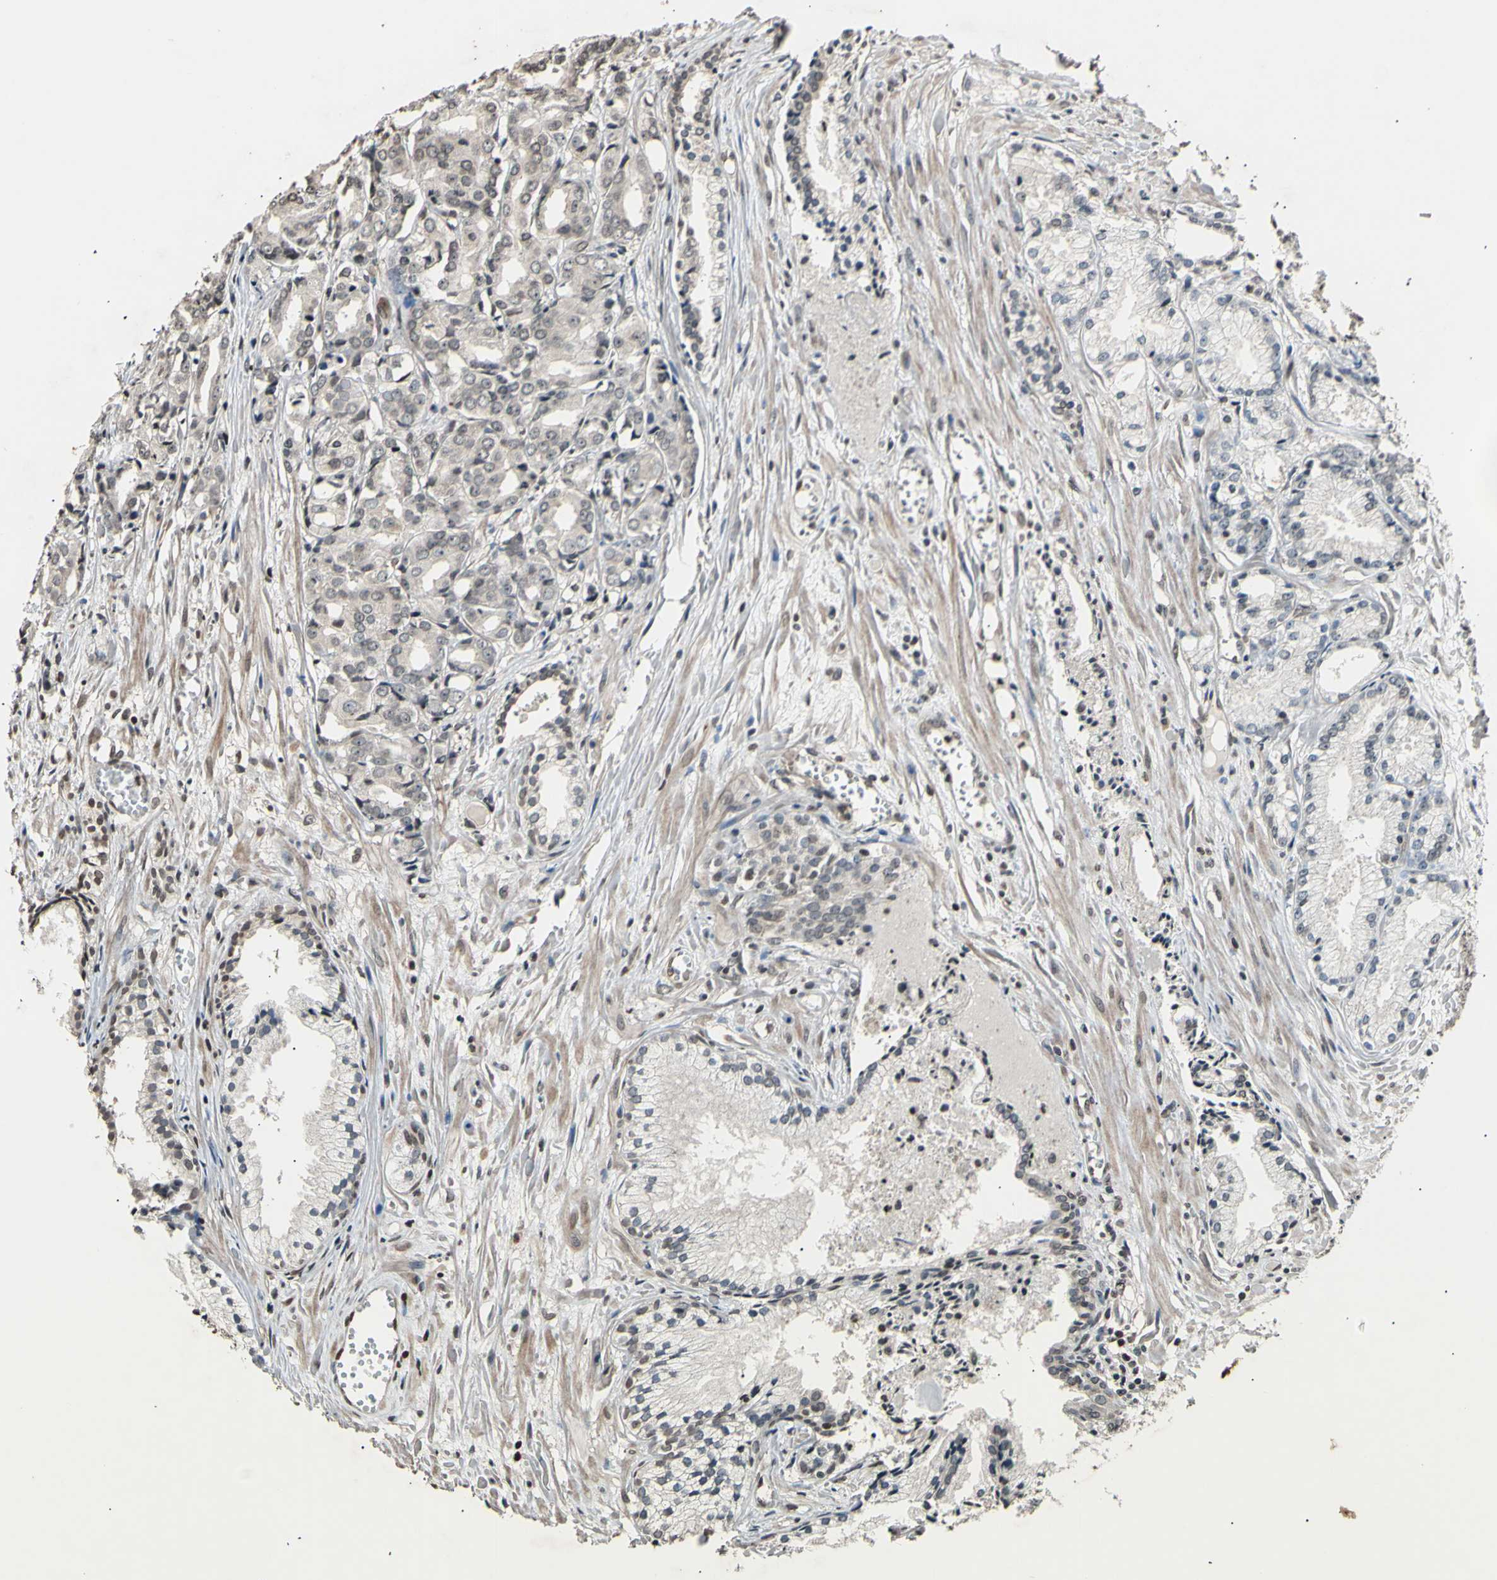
{"staining": {"intensity": "weak", "quantity": ">75%", "location": "cytoplasmic/membranous,nuclear"}, "tissue": "prostate cancer", "cell_type": "Tumor cells", "image_type": "cancer", "snomed": [{"axis": "morphology", "description": "Adenocarcinoma, Low grade"}, {"axis": "topography", "description": "Prostate"}], "caption": "There is low levels of weak cytoplasmic/membranous and nuclear positivity in tumor cells of prostate cancer (low-grade adenocarcinoma), as demonstrated by immunohistochemical staining (brown color).", "gene": "ANAPC7", "patient": {"sex": "male", "age": 72}}